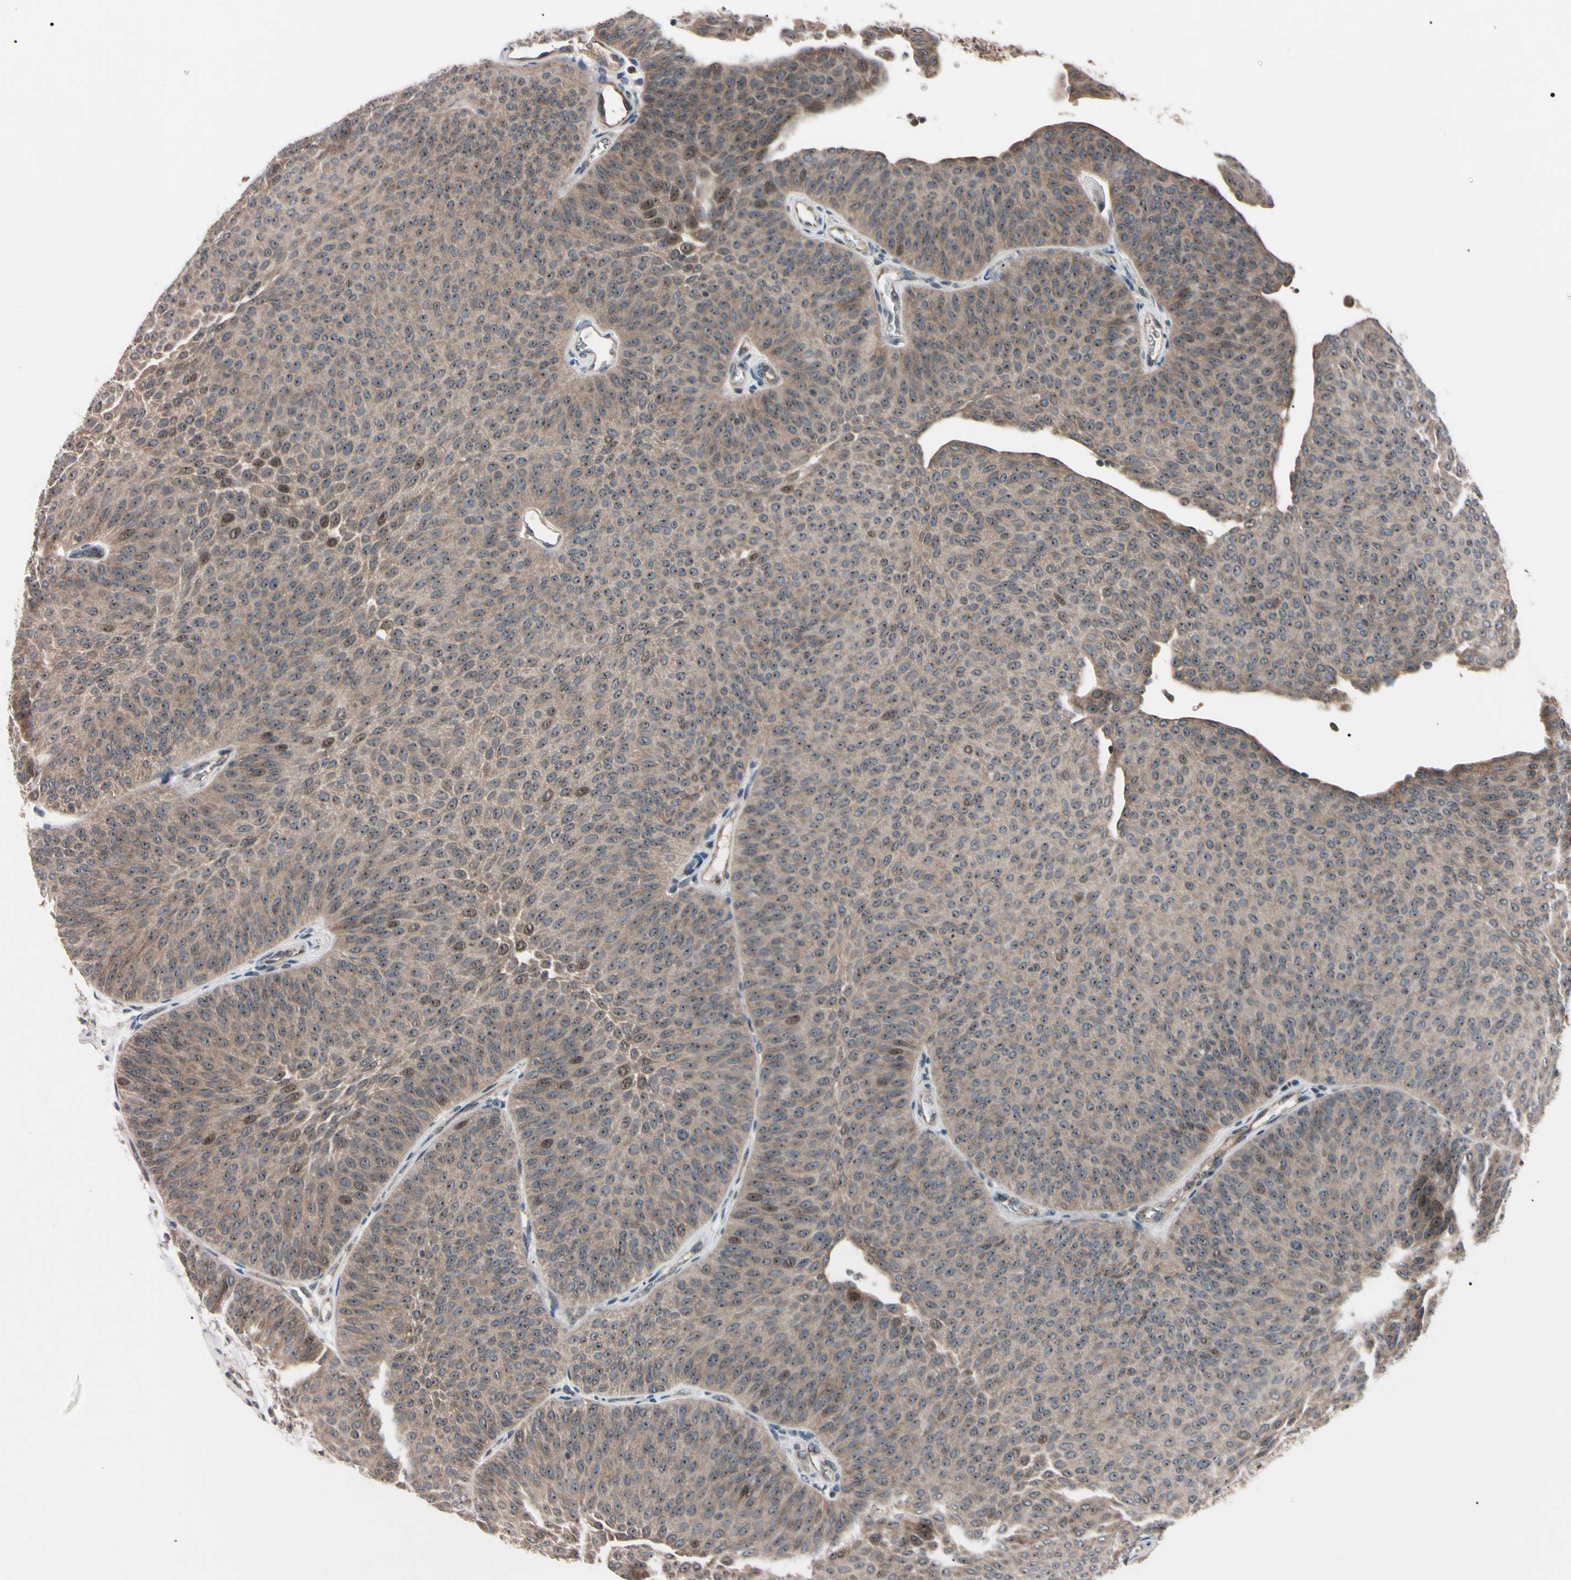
{"staining": {"intensity": "moderate", "quantity": ">75%", "location": "cytoplasmic/membranous,nuclear"}, "tissue": "urothelial cancer", "cell_type": "Tumor cells", "image_type": "cancer", "snomed": [{"axis": "morphology", "description": "Urothelial carcinoma, Low grade"}, {"axis": "topography", "description": "Urinary bladder"}], "caption": "This micrograph reveals urothelial cancer stained with immunohistochemistry (IHC) to label a protein in brown. The cytoplasmic/membranous and nuclear of tumor cells show moderate positivity for the protein. Nuclei are counter-stained blue.", "gene": "TRAF5", "patient": {"sex": "female", "age": 60}}